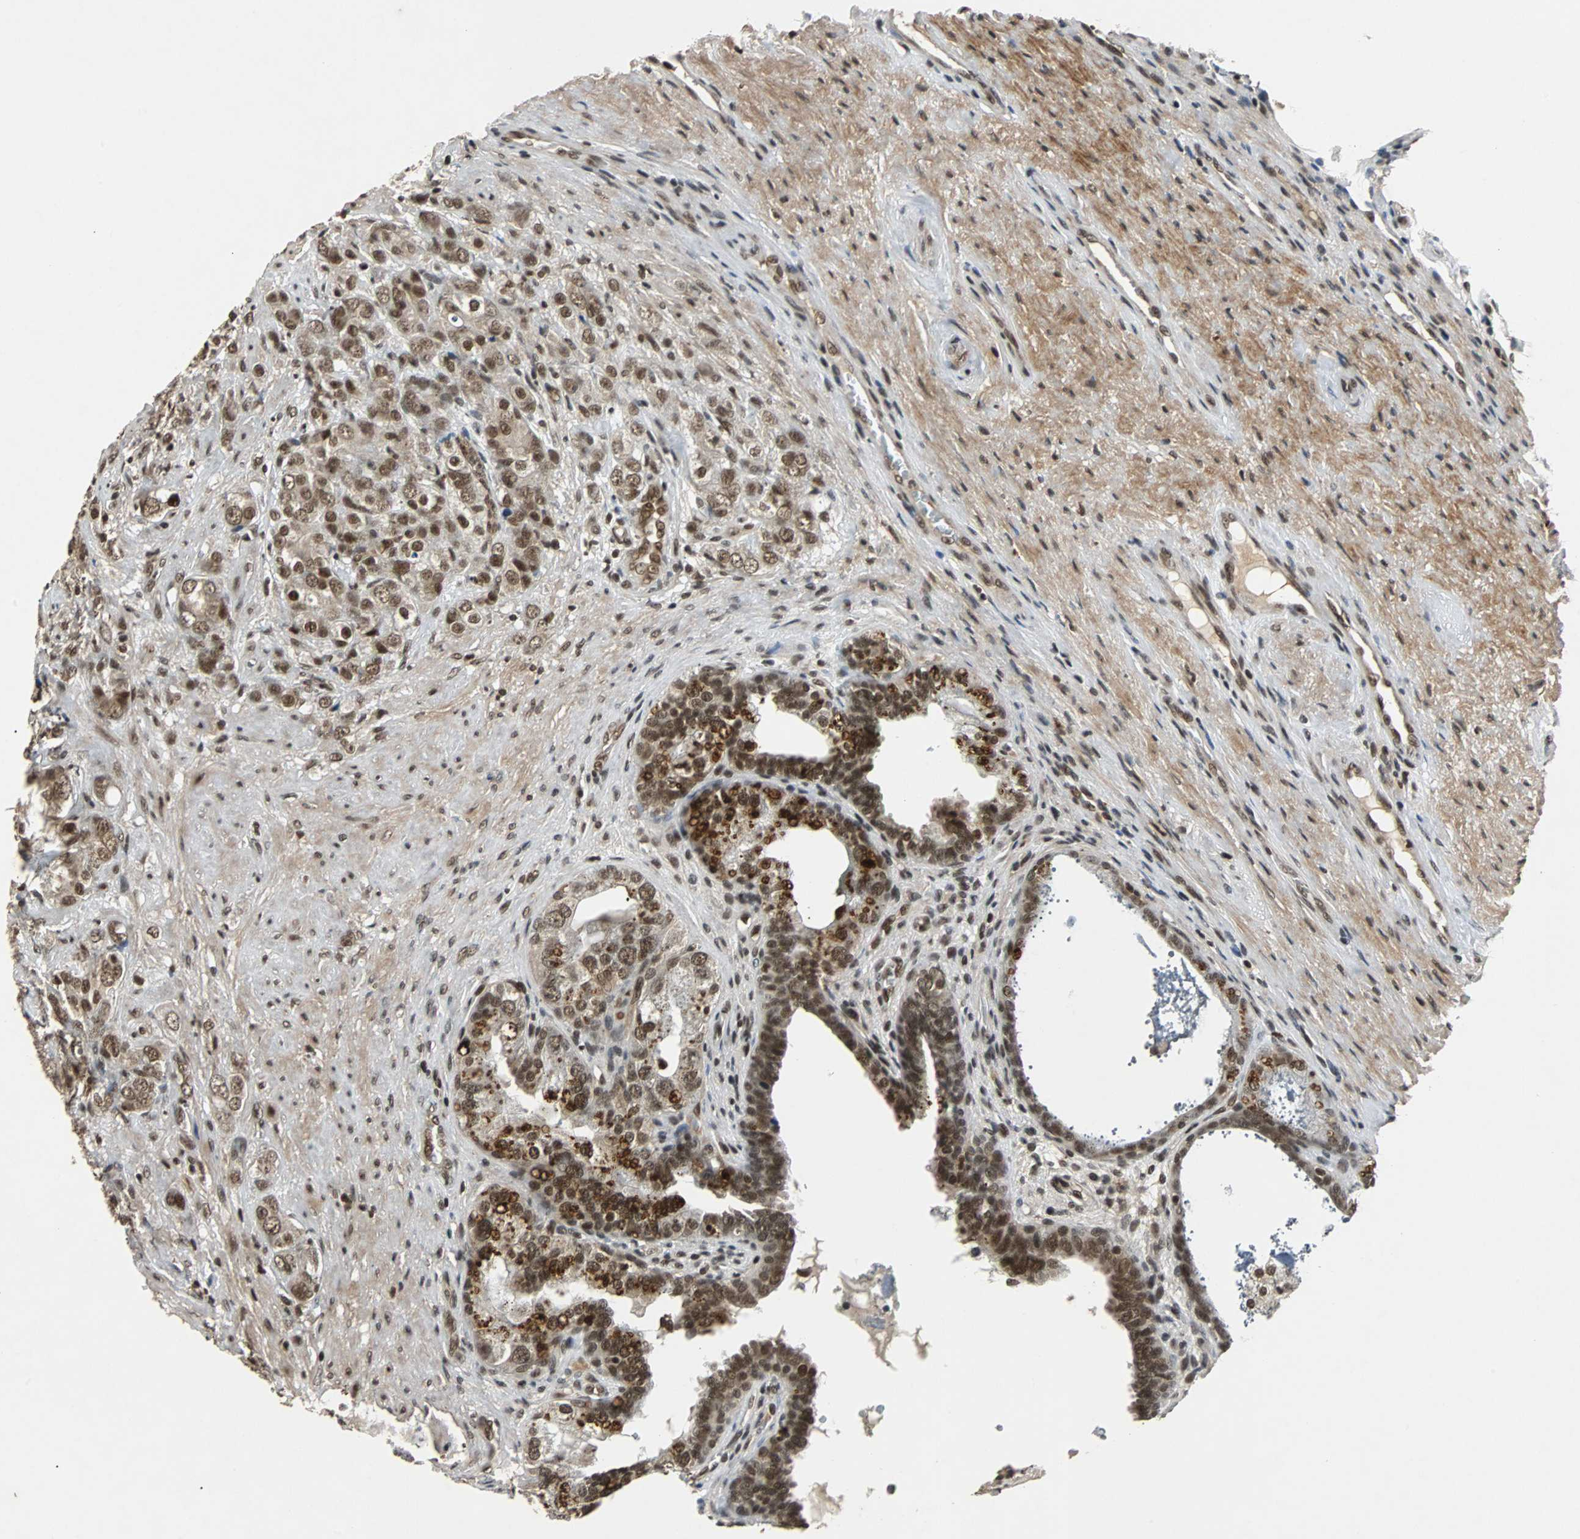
{"staining": {"intensity": "moderate", "quantity": ">75%", "location": "nuclear"}, "tissue": "prostate cancer", "cell_type": "Tumor cells", "image_type": "cancer", "snomed": [{"axis": "morphology", "description": "Adenocarcinoma, High grade"}, {"axis": "topography", "description": "Prostate"}], "caption": "A photomicrograph of human prostate cancer stained for a protein shows moderate nuclear brown staining in tumor cells.", "gene": "TAF5", "patient": {"sex": "male", "age": 68}}